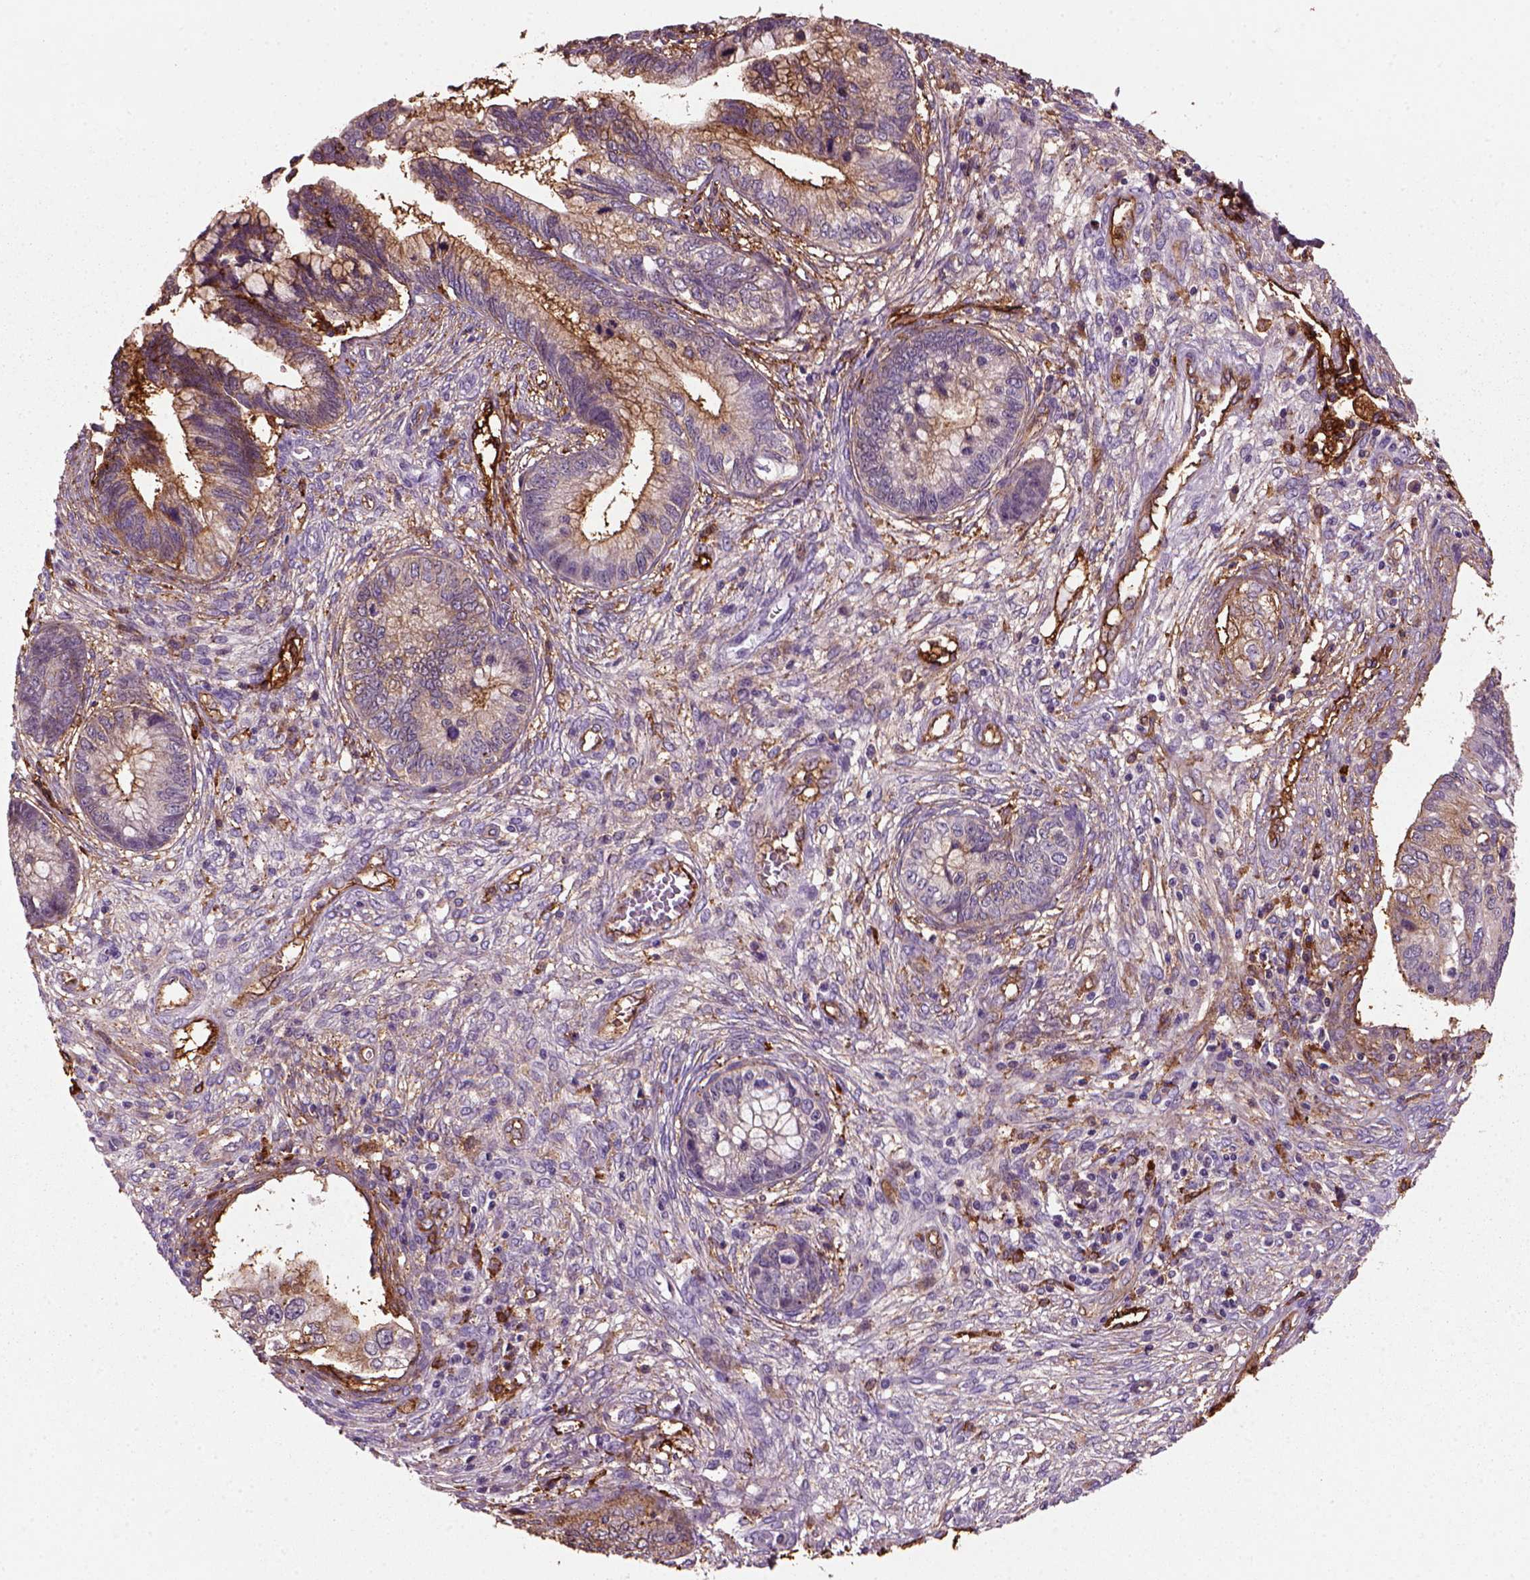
{"staining": {"intensity": "moderate", "quantity": ">75%", "location": "cytoplasmic/membranous"}, "tissue": "cervical cancer", "cell_type": "Tumor cells", "image_type": "cancer", "snomed": [{"axis": "morphology", "description": "Adenocarcinoma, NOS"}, {"axis": "topography", "description": "Cervix"}], "caption": "Tumor cells display medium levels of moderate cytoplasmic/membranous expression in about >75% of cells in human cervical cancer (adenocarcinoma).", "gene": "MARCKS", "patient": {"sex": "female", "age": 44}}